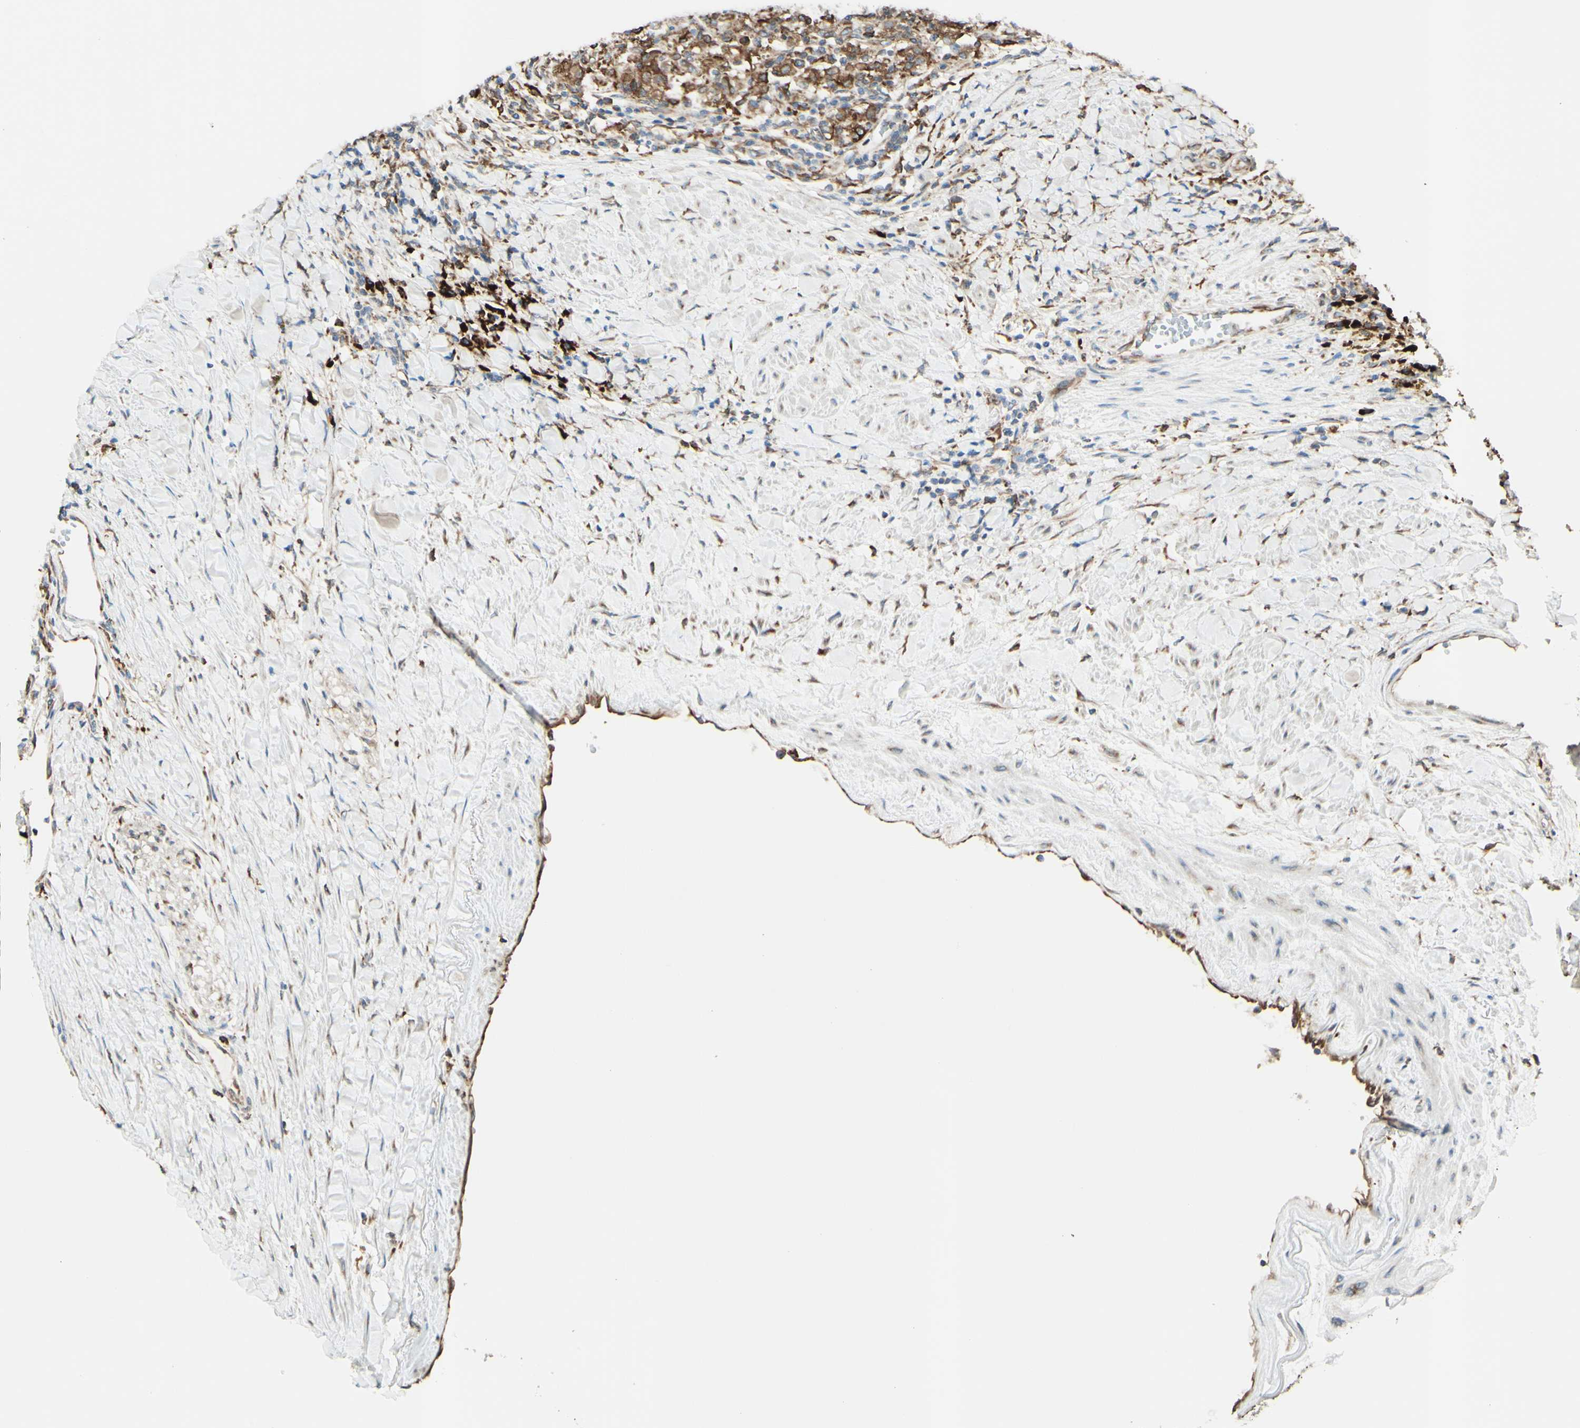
{"staining": {"intensity": "moderate", "quantity": ">75%", "location": "cytoplasmic/membranous"}, "tissue": "renal cancer", "cell_type": "Tumor cells", "image_type": "cancer", "snomed": [{"axis": "morphology", "description": "Adenocarcinoma, NOS"}, {"axis": "topography", "description": "Kidney"}], "caption": "Immunohistochemical staining of renal cancer (adenocarcinoma) displays moderate cytoplasmic/membranous protein expression in approximately >75% of tumor cells.", "gene": "DNAJB11", "patient": {"sex": "male", "age": 68}}